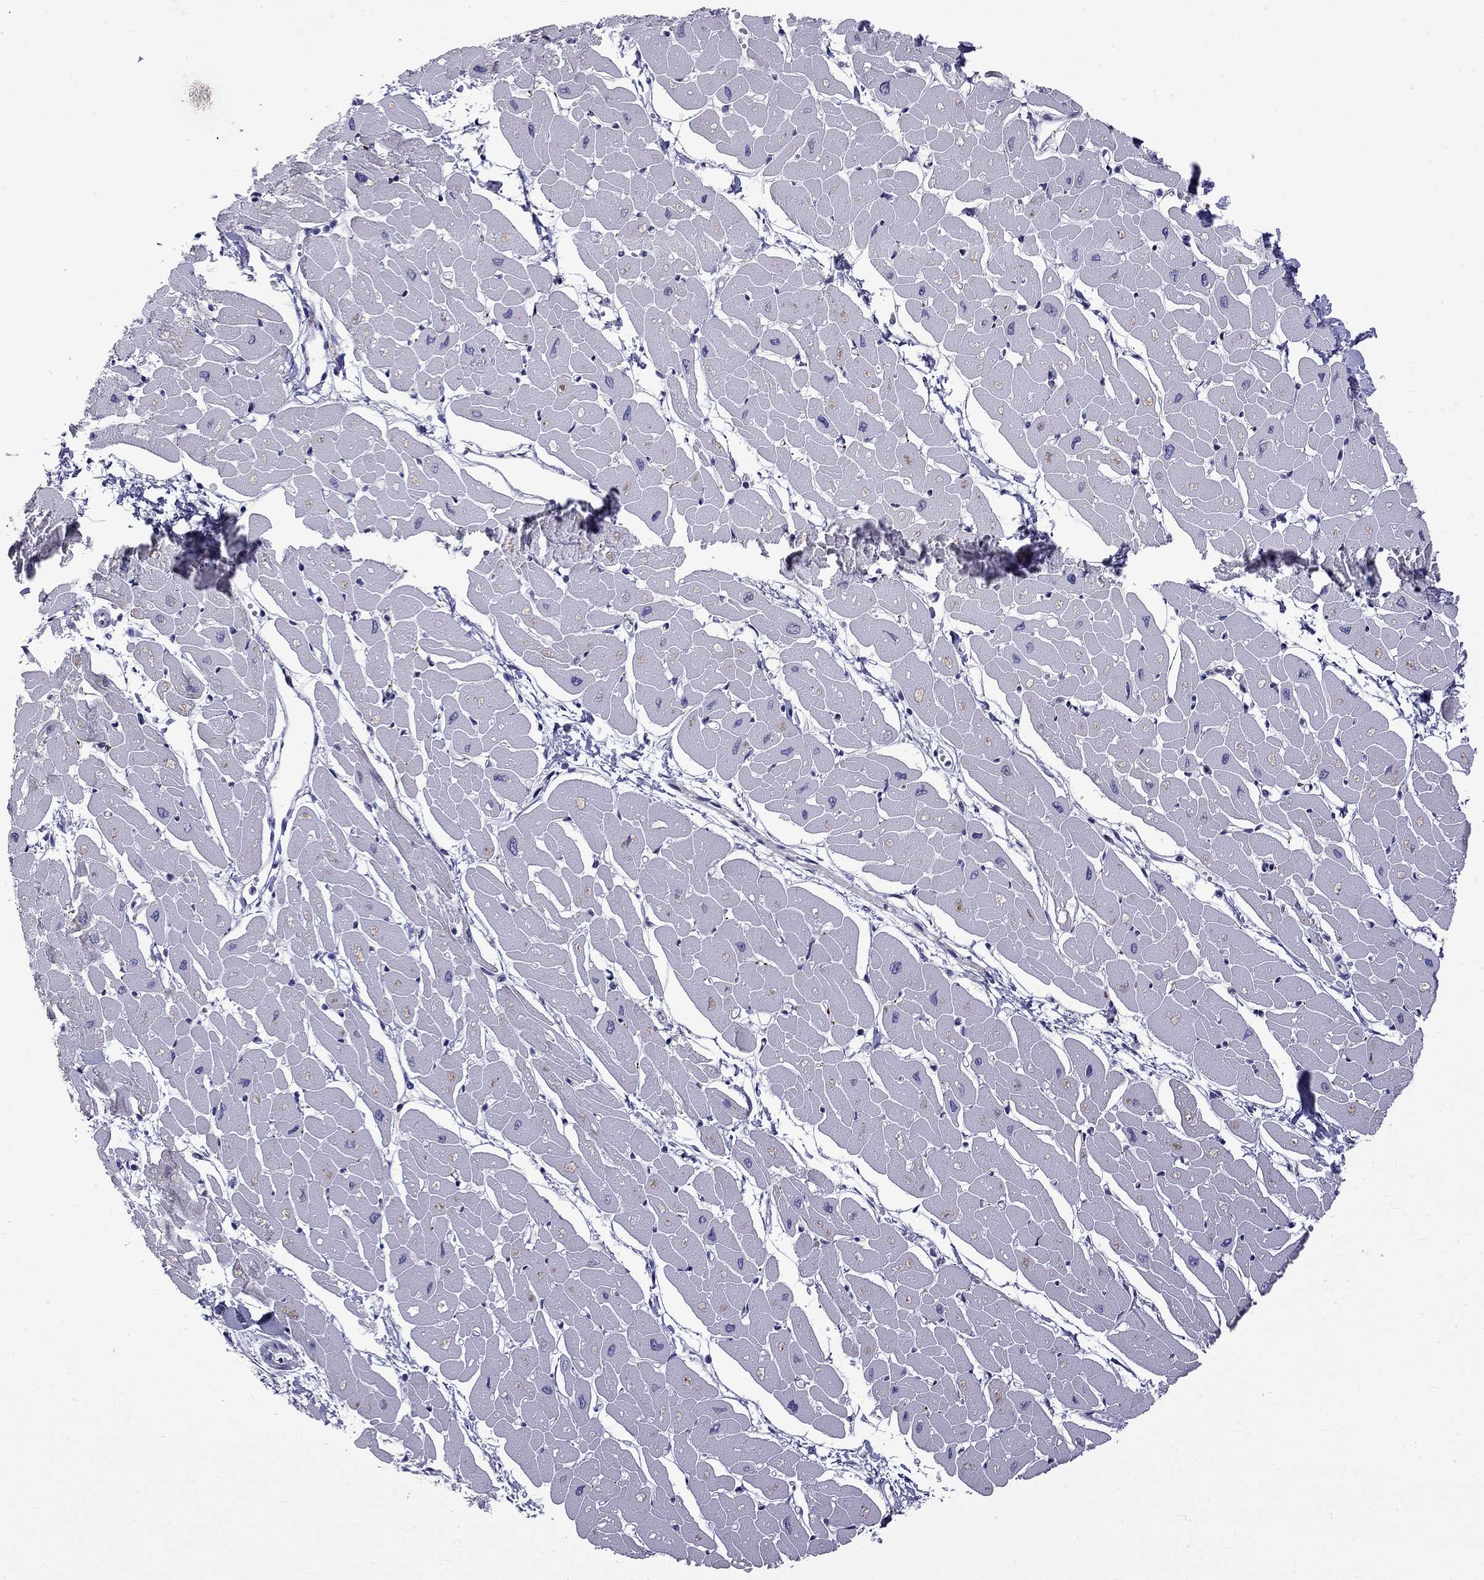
{"staining": {"intensity": "negative", "quantity": "none", "location": "none"}, "tissue": "heart muscle", "cell_type": "Cardiomyocytes", "image_type": "normal", "snomed": [{"axis": "morphology", "description": "Normal tissue, NOS"}, {"axis": "topography", "description": "Heart"}], "caption": "The image shows no staining of cardiomyocytes in unremarkable heart muscle.", "gene": "RTL9", "patient": {"sex": "male", "age": 57}}